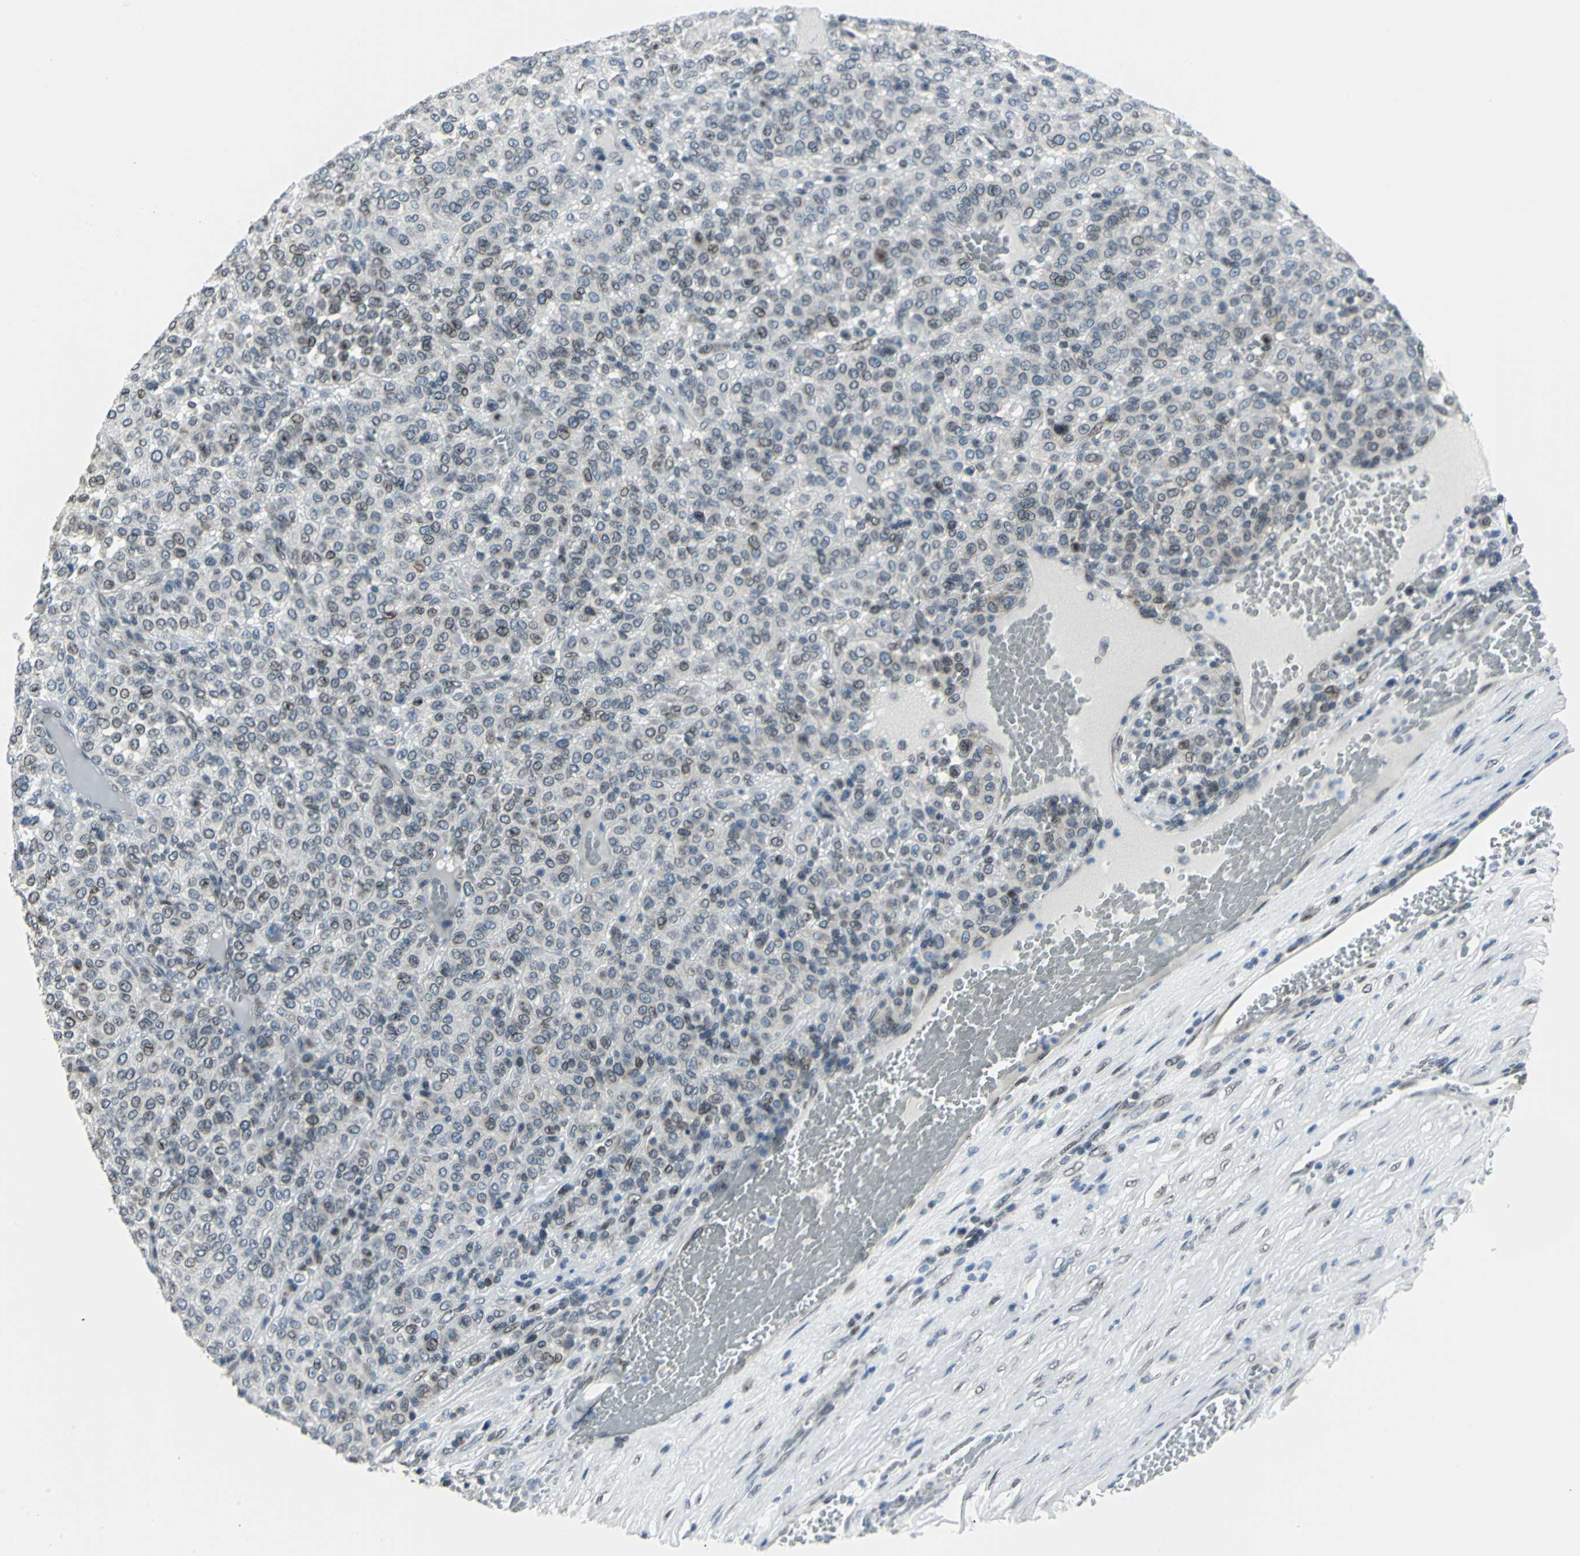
{"staining": {"intensity": "weak", "quantity": "25%-75%", "location": "cytoplasmic/membranous,nuclear"}, "tissue": "melanoma", "cell_type": "Tumor cells", "image_type": "cancer", "snomed": [{"axis": "morphology", "description": "Malignant melanoma, Metastatic site"}, {"axis": "topography", "description": "Pancreas"}], "caption": "Melanoma stained with a protein marker shows weak staining in tumor cells.", "gene": "SNUPN", "patient": {"sex": "female", "age": 30}}